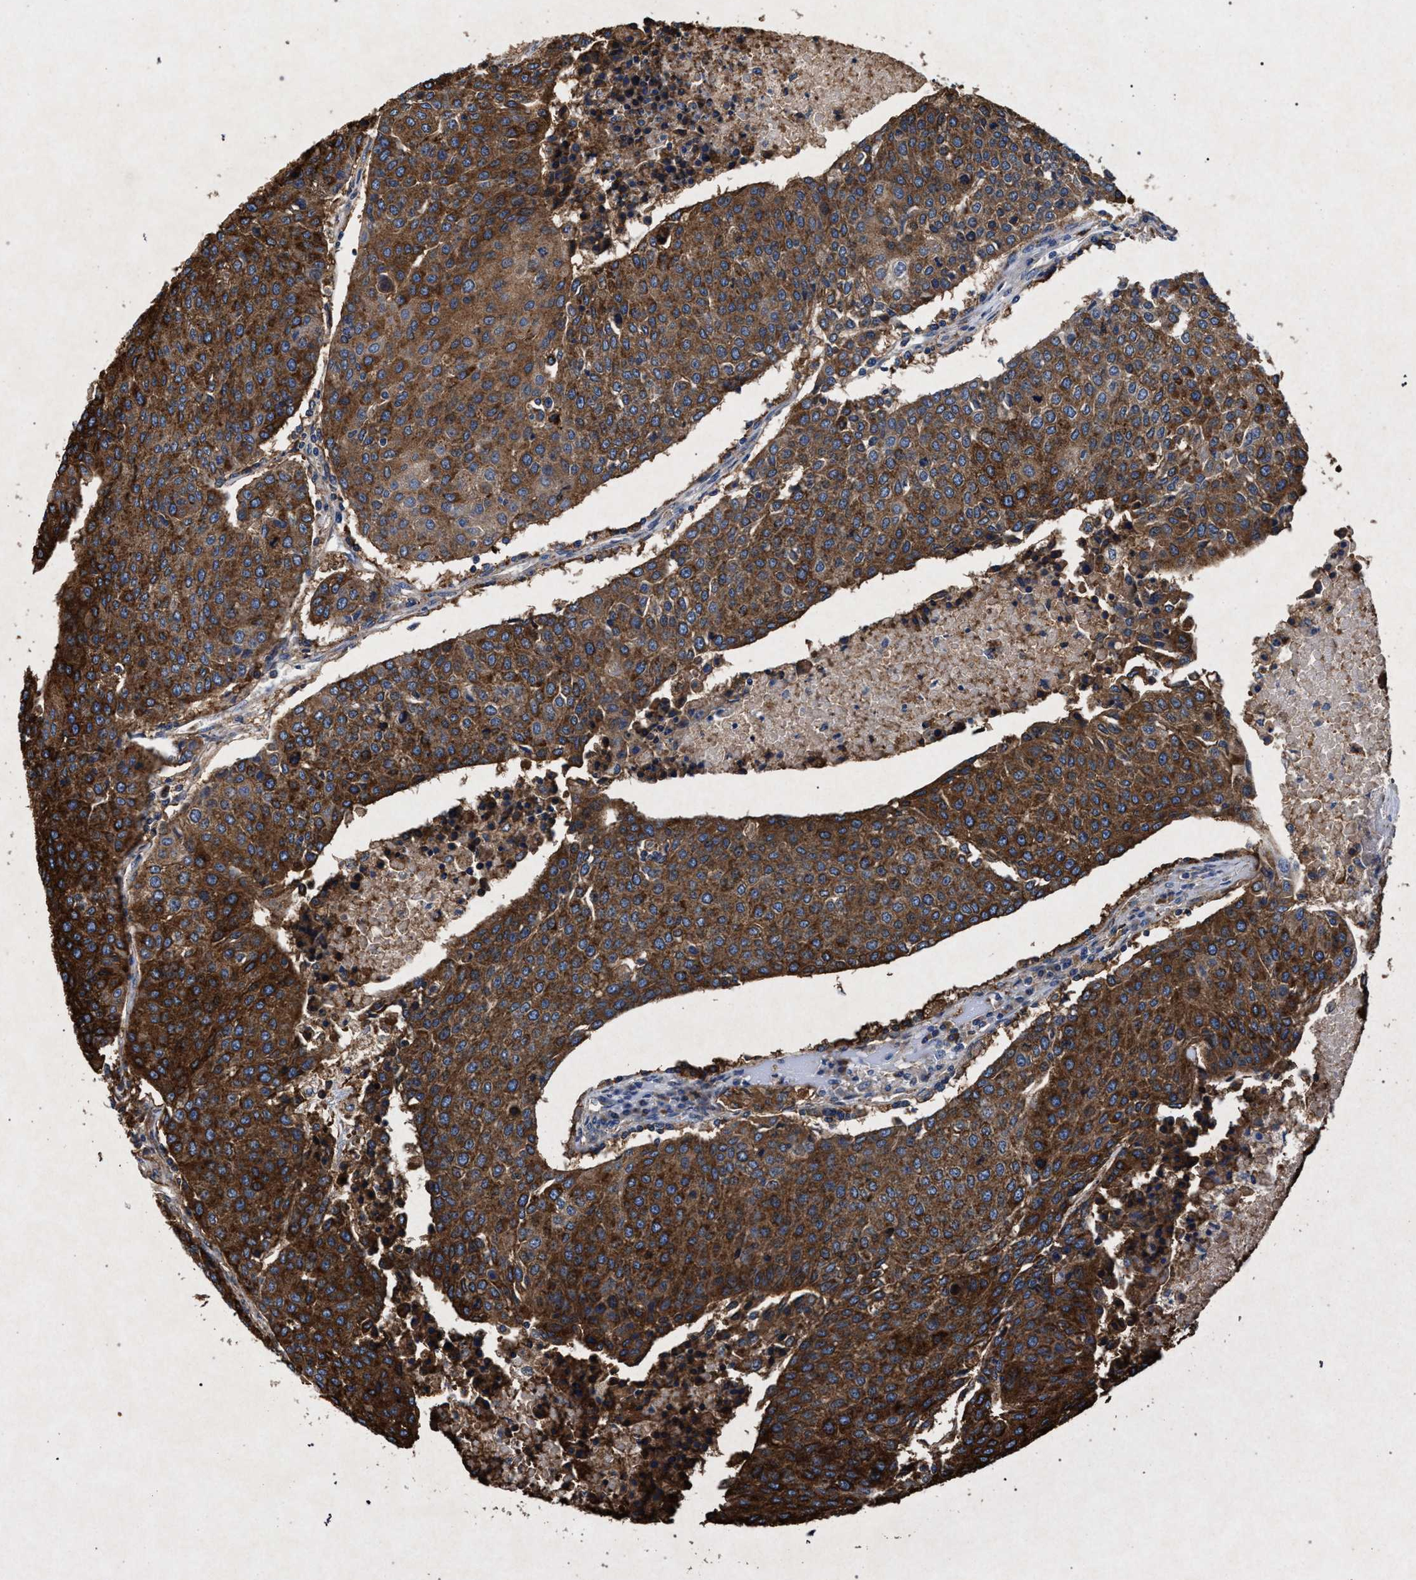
{"staining": {"intensity": "strong", "quantity": ">75%", "location": "cytoplasmic/membranous"}, "tissue": "urothelial cancer", "cell_type": "Tumor cells", "image_type": "cancer", "snomed": [{"axis": "morphology", "description": "Urothelial carcinoma, High grade"}, {"axis": "topography", "description": "Urinary bladder"}], "caption": "A brown stain highlights strong cytoplasmic/membranous expression of a protein in human high-grade urothelial carcinoma tumor cells.", "gene": "MARCKS", "patient": {"sex": "female", "age": 85}}